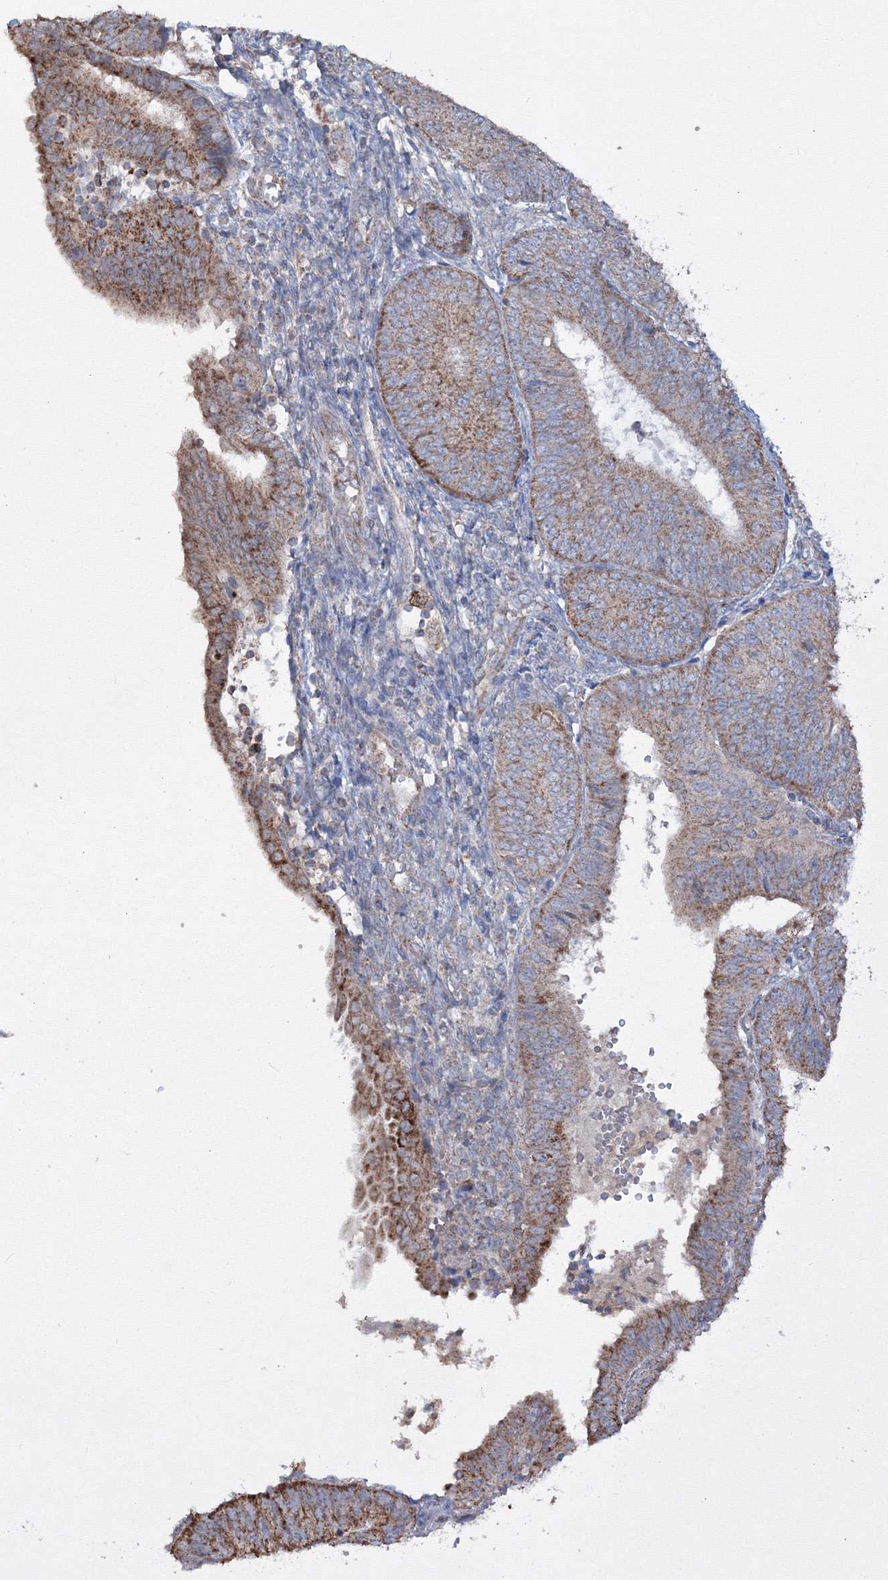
{"staining": {"intensity": "moderate", "quantity": "<25%", "location": "cytoplasmic/membranous"}, "tissue": "endometrial cancer", "cell_type": "Tumor cells", "image_type": "cancer", "snomed": [{"axis": "morphology", "description": "Adenocarcinoma, NOS"}, {"axis": "topography", "description": "Endometrium"}], "caption": "Endometrial cancer was stained to show a protein in brown. There is low levels of moderate cytoplasmic/membranous positivity in approximately <25% of tumor cells.", "gene": "GRSF1", "patient": {"sex": "female", "age": 58}}